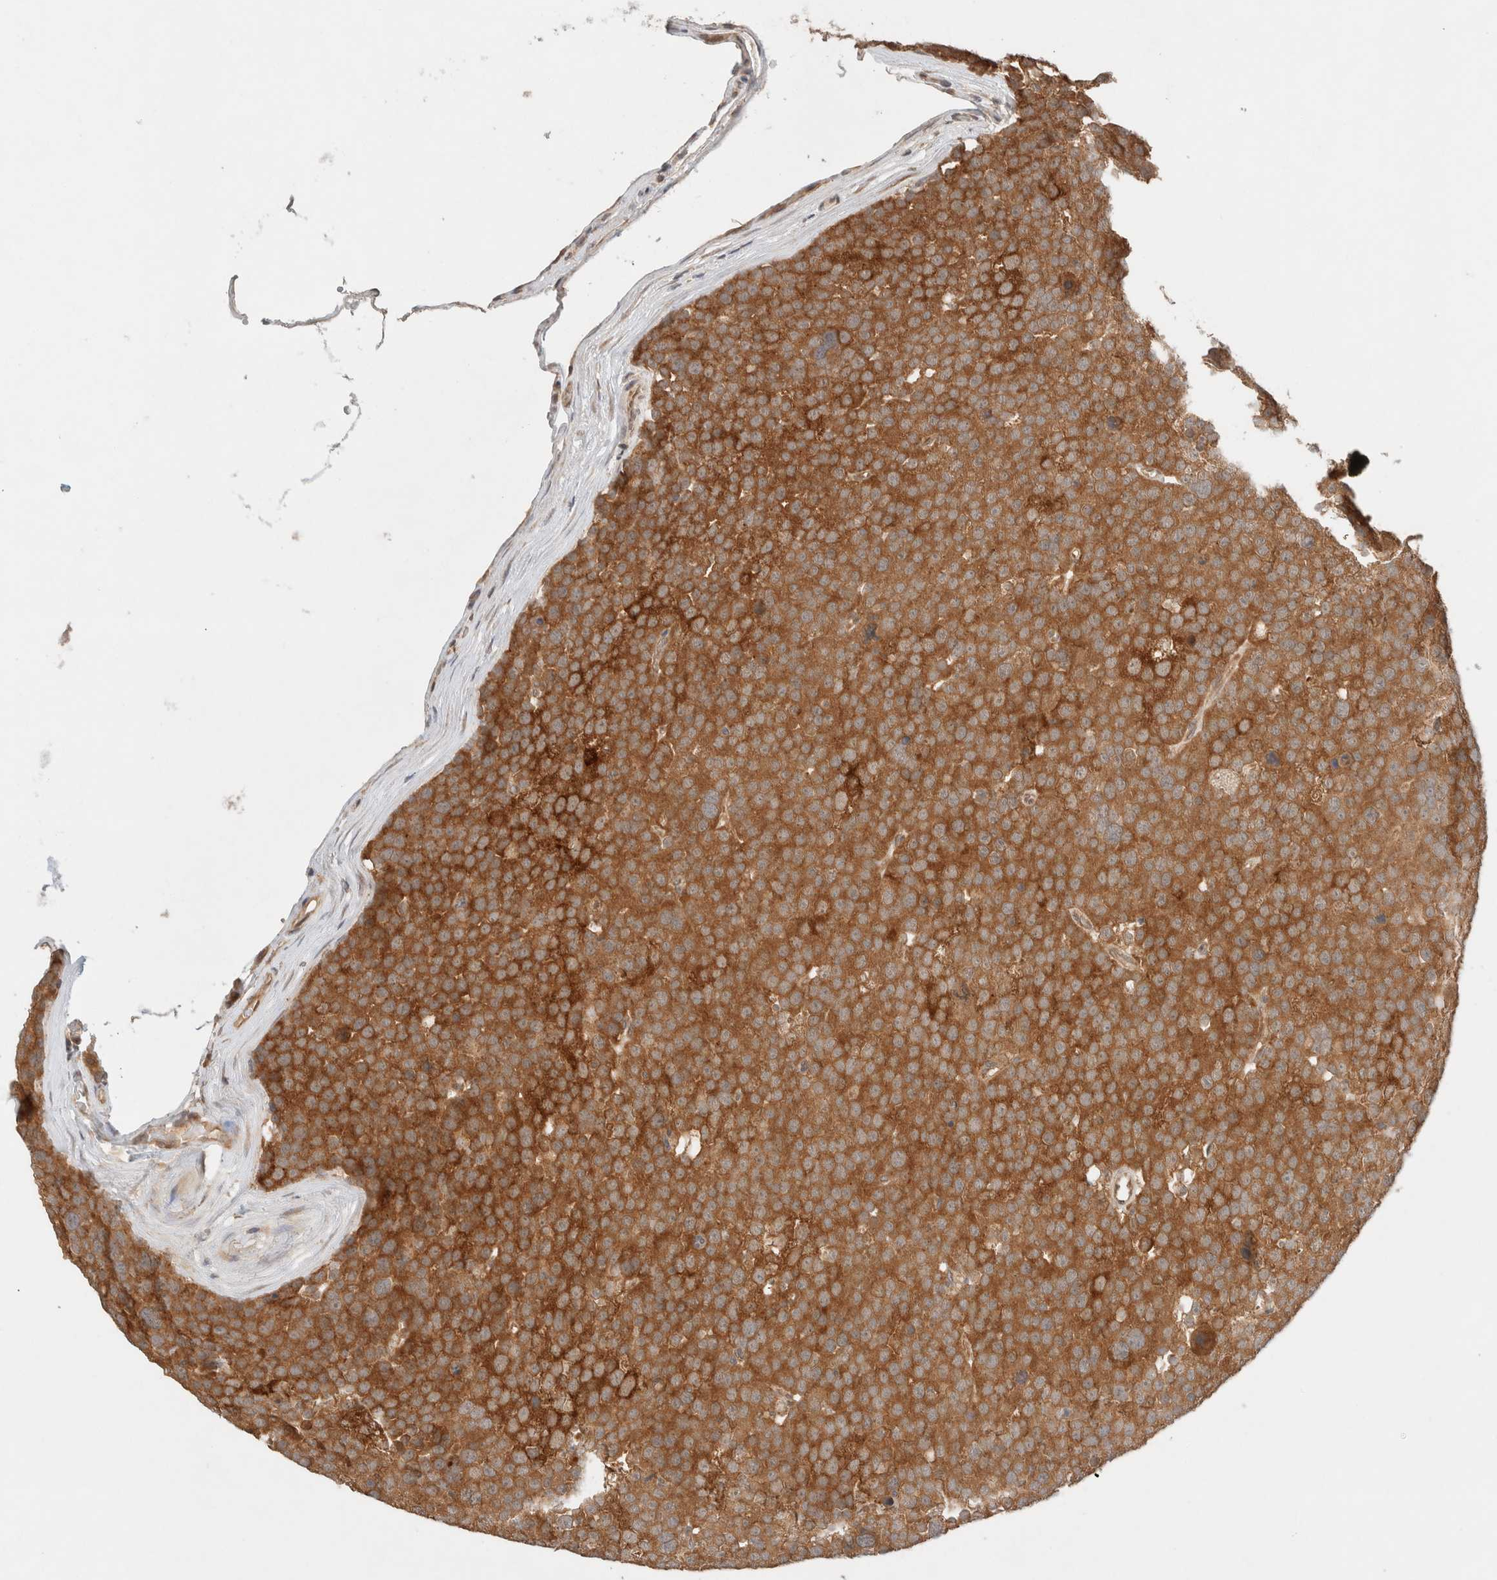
{"staining": {"intensity": "strong", "quantity": ">75%", "location": "cytoplasmic/membranous"}, "tissue": "testis cancer", "cell_type": "Tumor cells", "image_type": "cancer", "snomed": [{"axis": "morphology", "description": "Seminoma, NOS"}, {"axis": "topography", "description": "Testis"}], "caption": "Protein expression analysis of testis cancer demonstrates strong cytoplasmic/membranous expression in about >75% of tumor cells.", "gene": "ARFGEF2", "patient": {"sex": "male", "age": 71}}